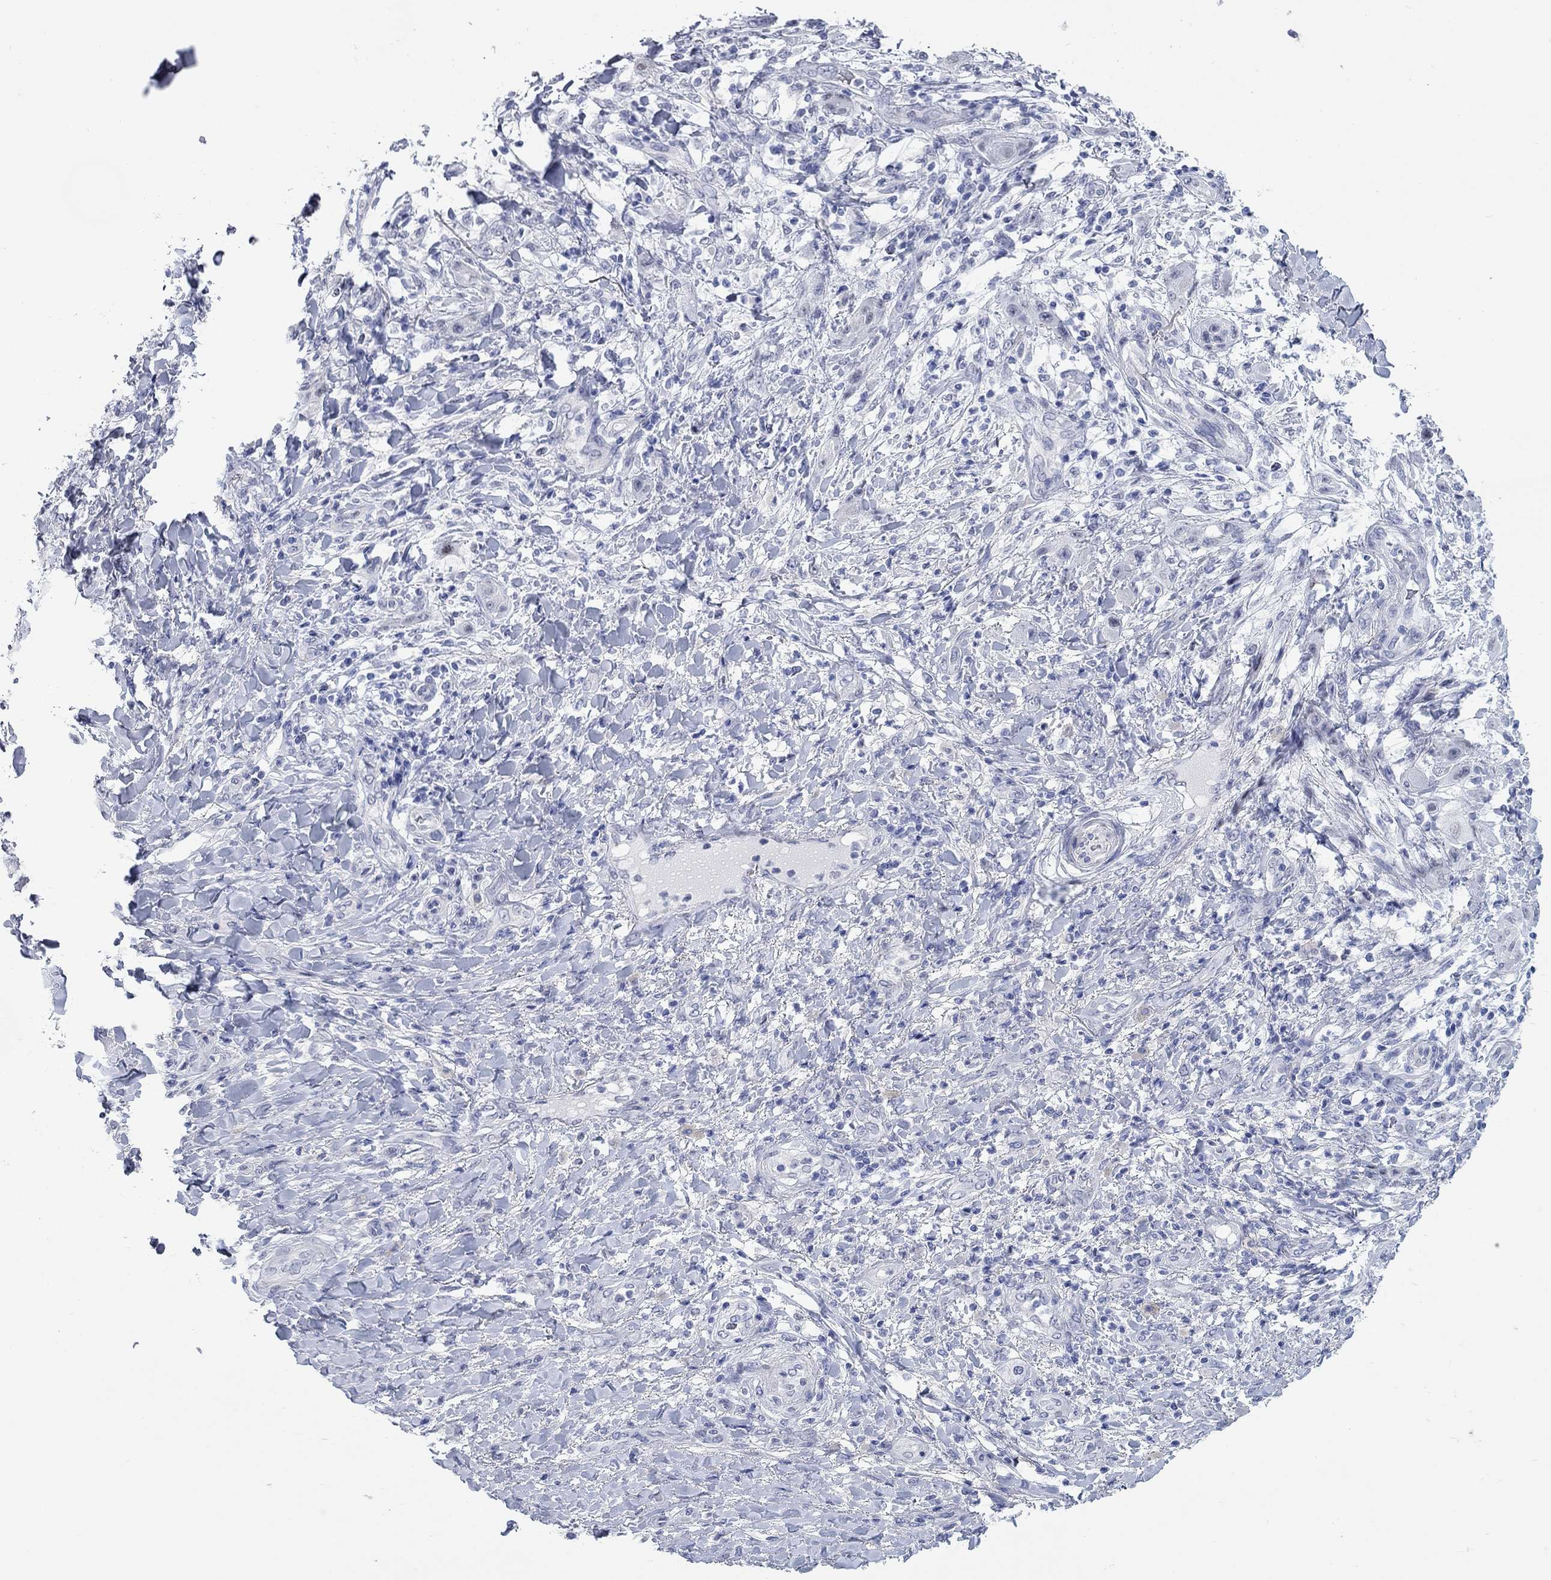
{"staining": {"intensity": "negative", "quantity": "none", "location": "none"}, "tissue": "skin cancer", "cell_type": "Tumor cells", "image_type": "cancer", "snomed": [{"axis": "morphology", "description": "Squamous cell carcinoma, NOS"}, {"axis": "topography", "description": "Skin"}], "caption": "DAB (3,3'-diaminobenzidine) immunohistochemical staining of human skin cancer reveals no significant staining in tumor cells.", "gene": "WASF3", "patient": {"sex": "male", "age": 62}}